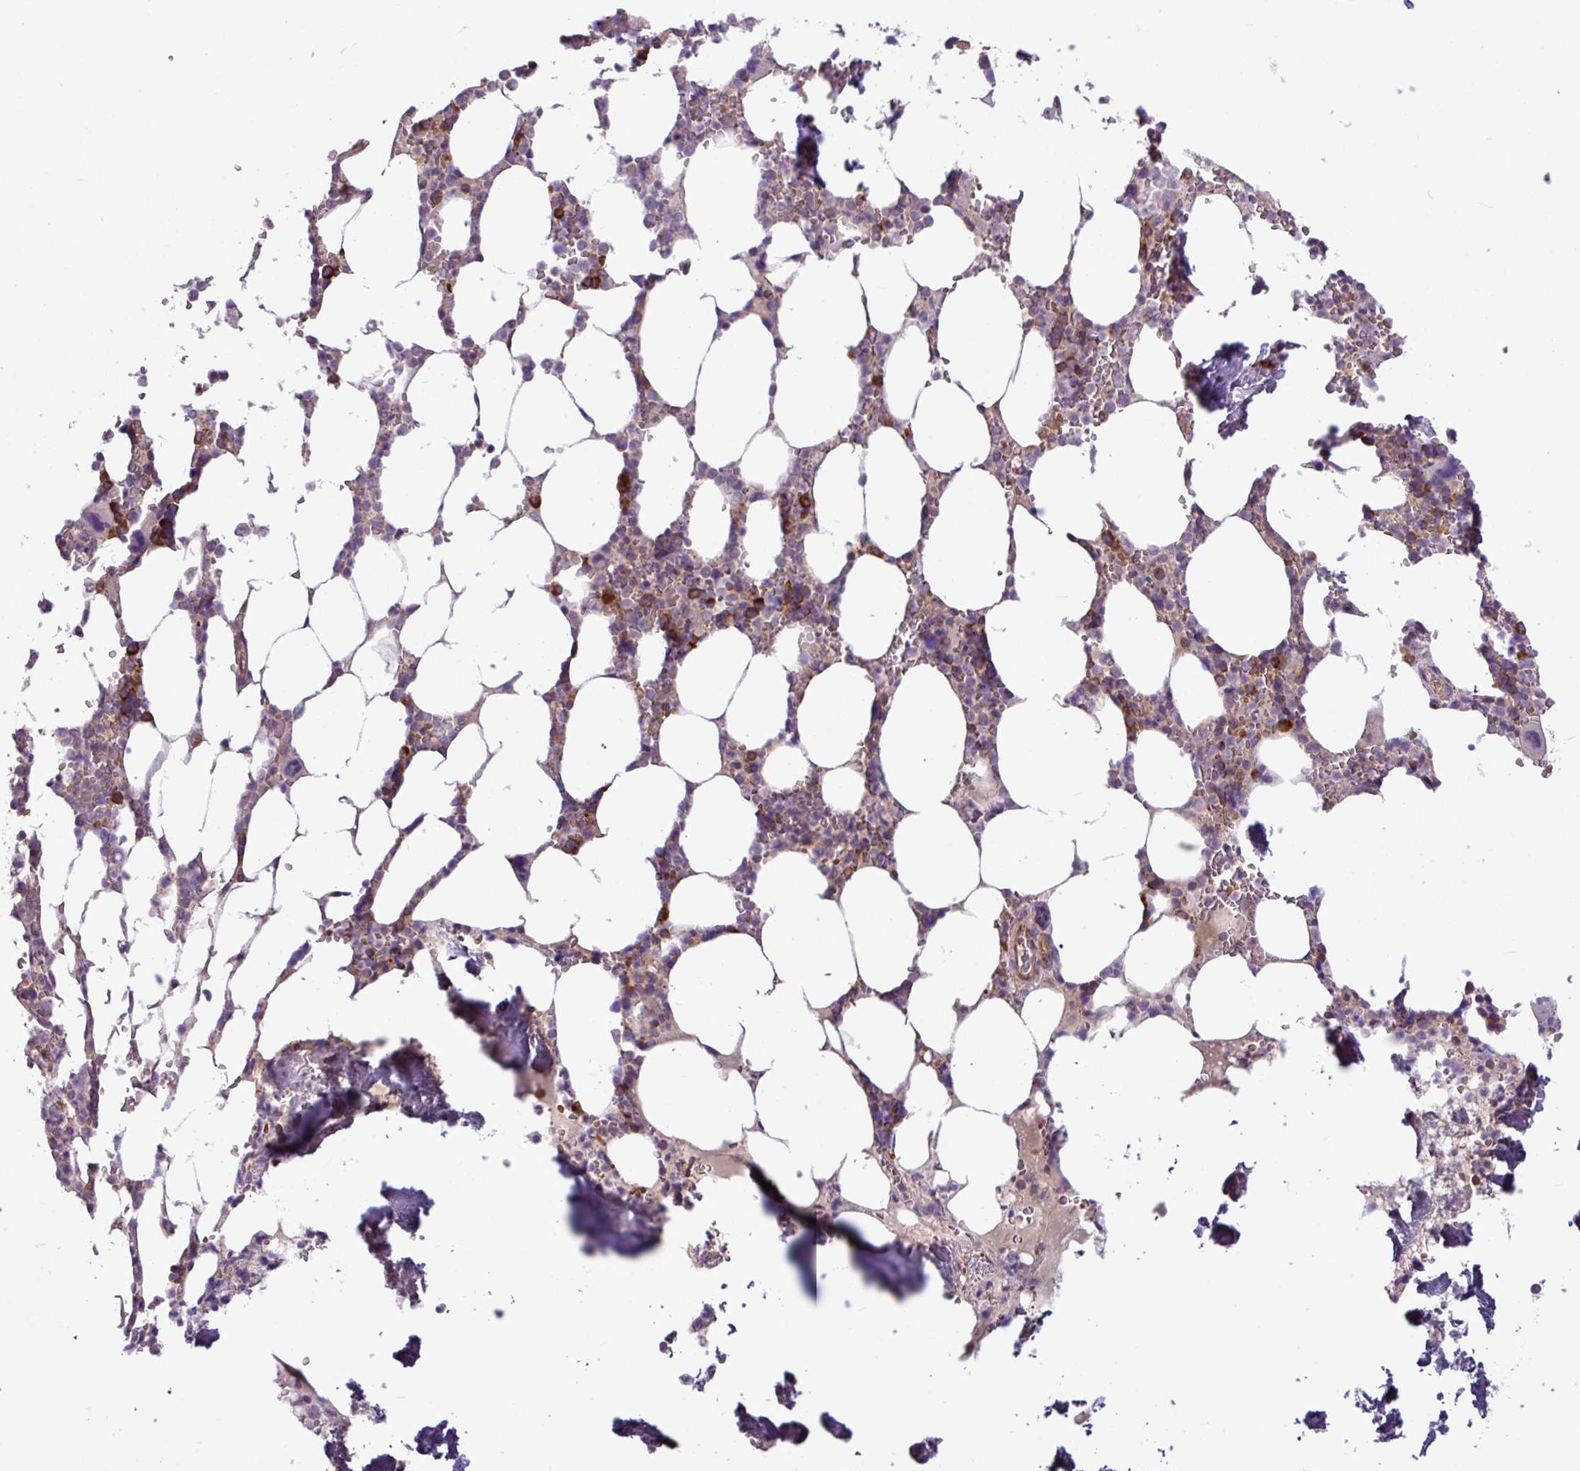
{"staining": {"intensity": "moderate", "quantity": "25%-75%", "location": "cytoplasmic/membranous"}, "tissue": "bone marrow", "cell_type": "Hematopoietic cells", "image_type": "normal", "snomed": [{"axis": "morphology", "description": "Normal tissue, NOS"}, {"axis": "topography", "description": "Bone marrow"}], "caption": "Bone marrow stained for a protein displays moderate cytoplasmic/membranous positivity in hematopoietic cells. Nuclei are stained in blue.", "gene": "MROH2A", "patient": {"sex": "male", "age": 64}}